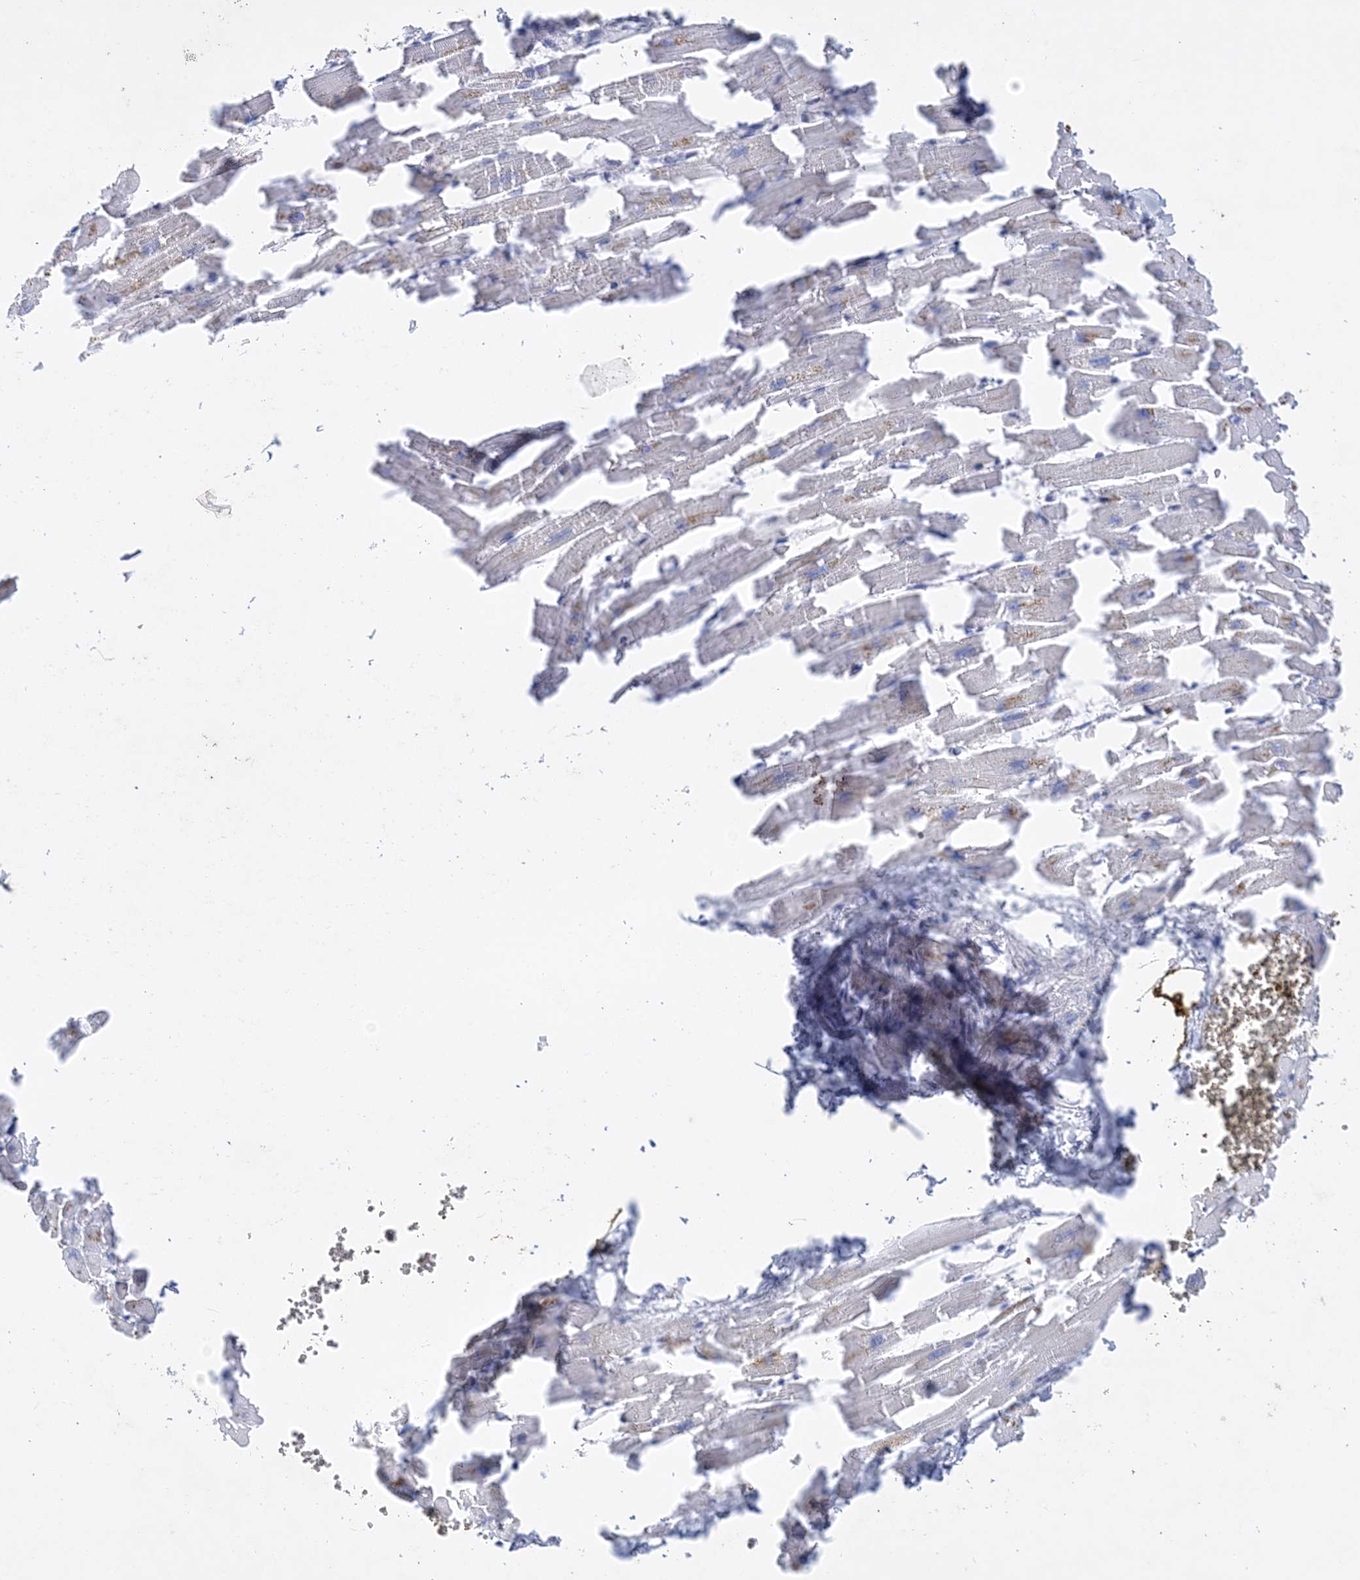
{"staining": {"intensity": "moderate", "quantity": "<25%", "location": "cytoplasmic/membranous"}, "tissue": "heart muscle", "cell_type": "Cardiomyocytes", "image_type": "normal", "snomed": [{"axis": "morphology", "description": "Normal tissue, NOS"}, {"axis": "topography", "description": "Heart"}], "caption": "Immunohistochemical staining of unremarkable human heart muscle shows <25% levels of moderate cytoplasmic/membranous protein staining in about <25% of cardiomyocytes.", "gene": "COPS8", "patient": {"sex": "female", "age": 64}}